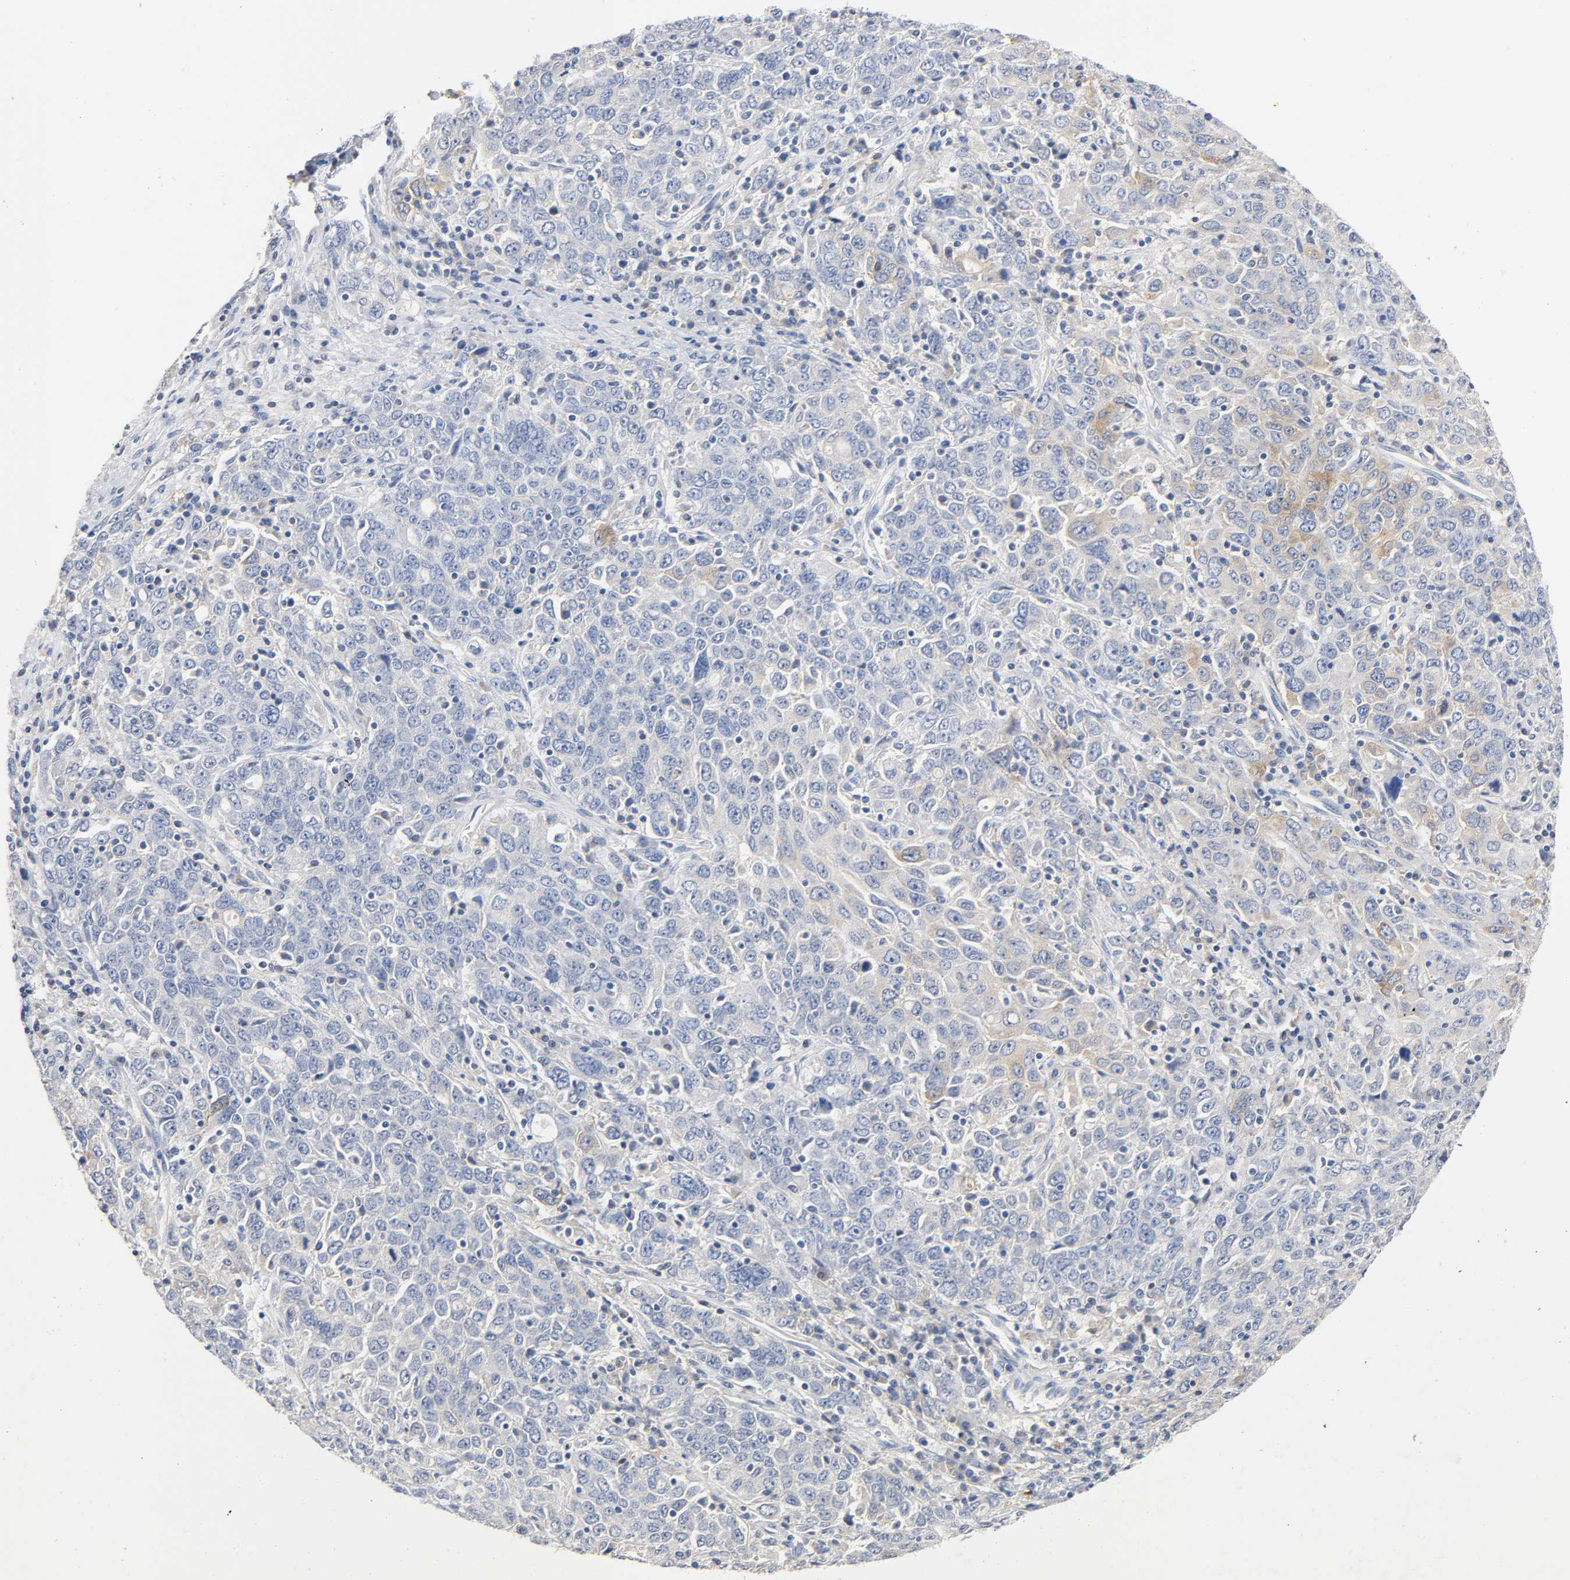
{"staining": {"intensity": "weak", "quantity": "<25%", "location": "cytoplasmic/membranous"}, "tissue": "ovarian cancer", "cell_type": "Tumor cells", "image_type": "cancer", "snomed": [{"axis": "morphology", "description": "Carcinoma, endometroid"}, {"axis": "topography", "description": "Ovary"}], "caption": "Ovarian endometroid carcinoma was stained to show a protein in brown. There is no significant staining in tumor cells.", "gene": "MALT1", "patient": {"sex": "female", "age": 62}}